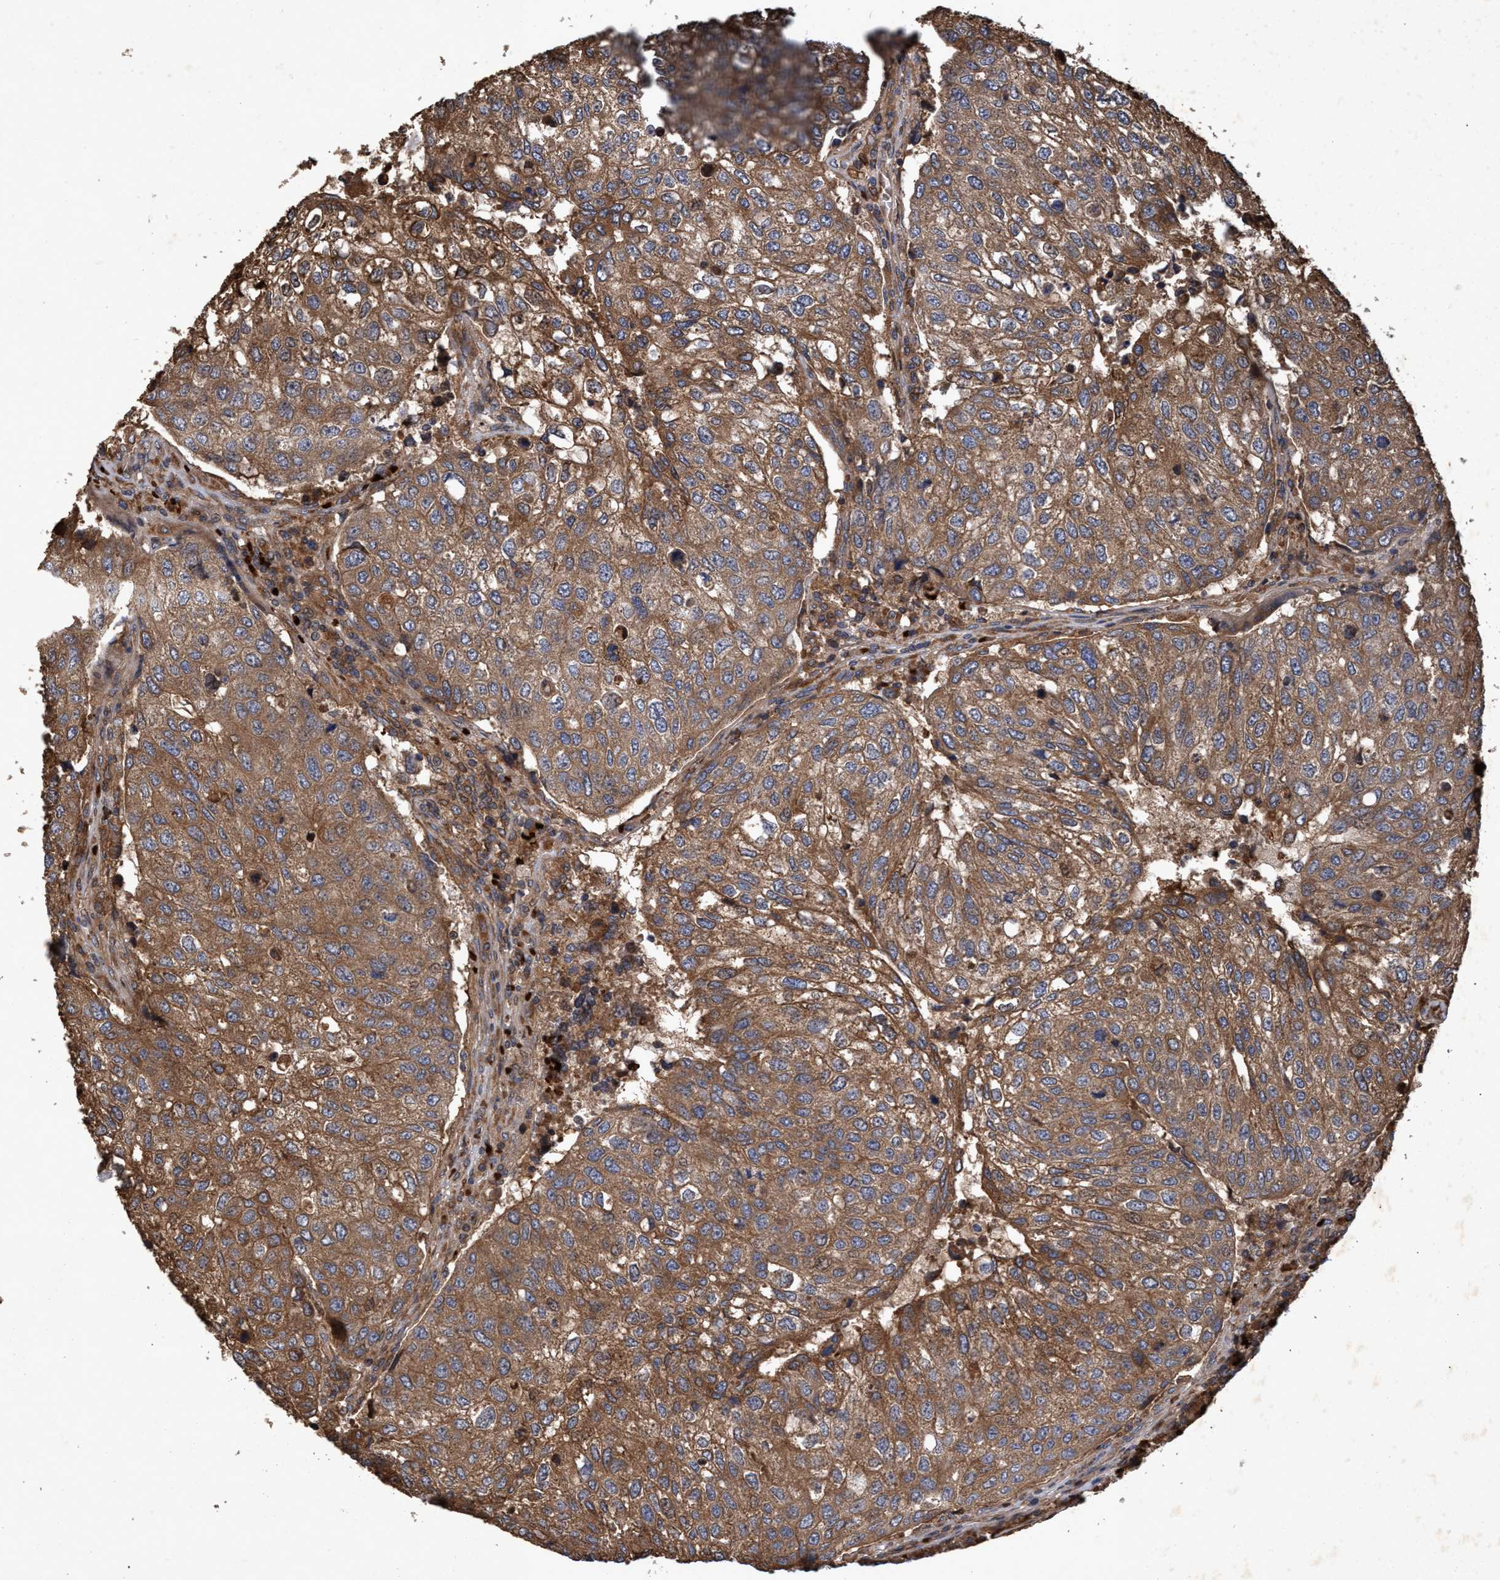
{"staining": {"intensity": "moderate", "quantity": ">75%", "location": "cytoplasmic/membranous"}, "tissue": "urothelial cancer", "cell_type": "Tumor cells", "image_type": "cancer", "snomed": [{"axis": "morphology", "description": "Urothelial carcinoma, High grade"}, {"axis": "topography", "description": "Lymph node"}, {"axis": "topography", "description": "Urinary bladder"}], "caption": "This is a photomicrograph of immunohistochemistry staining of urothelial cancer, which shows moderate staining in the cytoplasmic/membranous of tumor cells.", "gene": "CHMP6", "patient": {"sex": "male", "age": 51}}